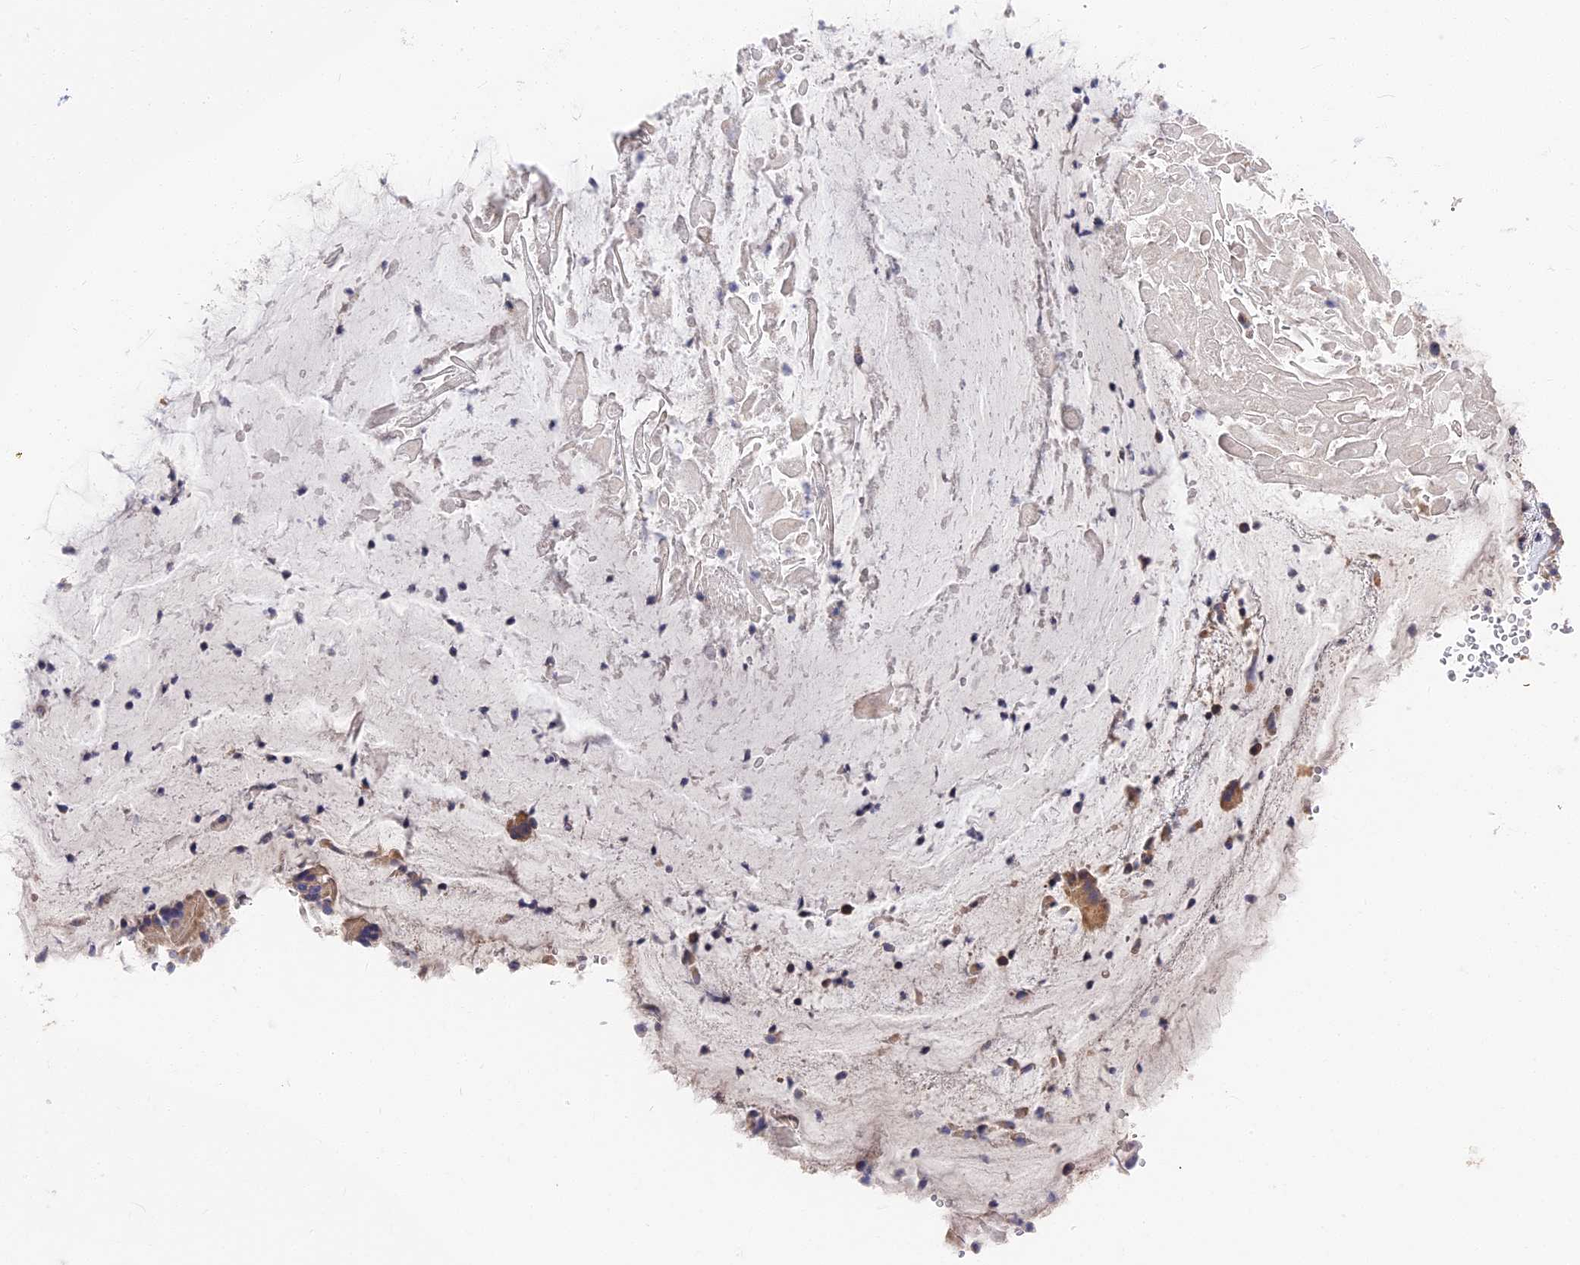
{"staining": {"intensity": "negative", "quantity": "none", "location": "none"}, "tissue": "adipose tissue", "cell_type": "Adipocytes", "image_type": "normal", "snomed": [{"axis": "morphology", "description": "Normal tissue, NOS"}, {"axis": "topography", "description": "Lymph node"}, {"axis": "topography", "description": "Cartilage tissue"}, {"axis": "topography", "description": "Bronchus"}], "caption": "Immunohistochemistry photomicrograph of benign adipose tissue stained for a protein (brown), which demonstrates no positivity in adipocytes.", "gene": "CCDC113", "patient": {"sex": "male", "age": 63}}